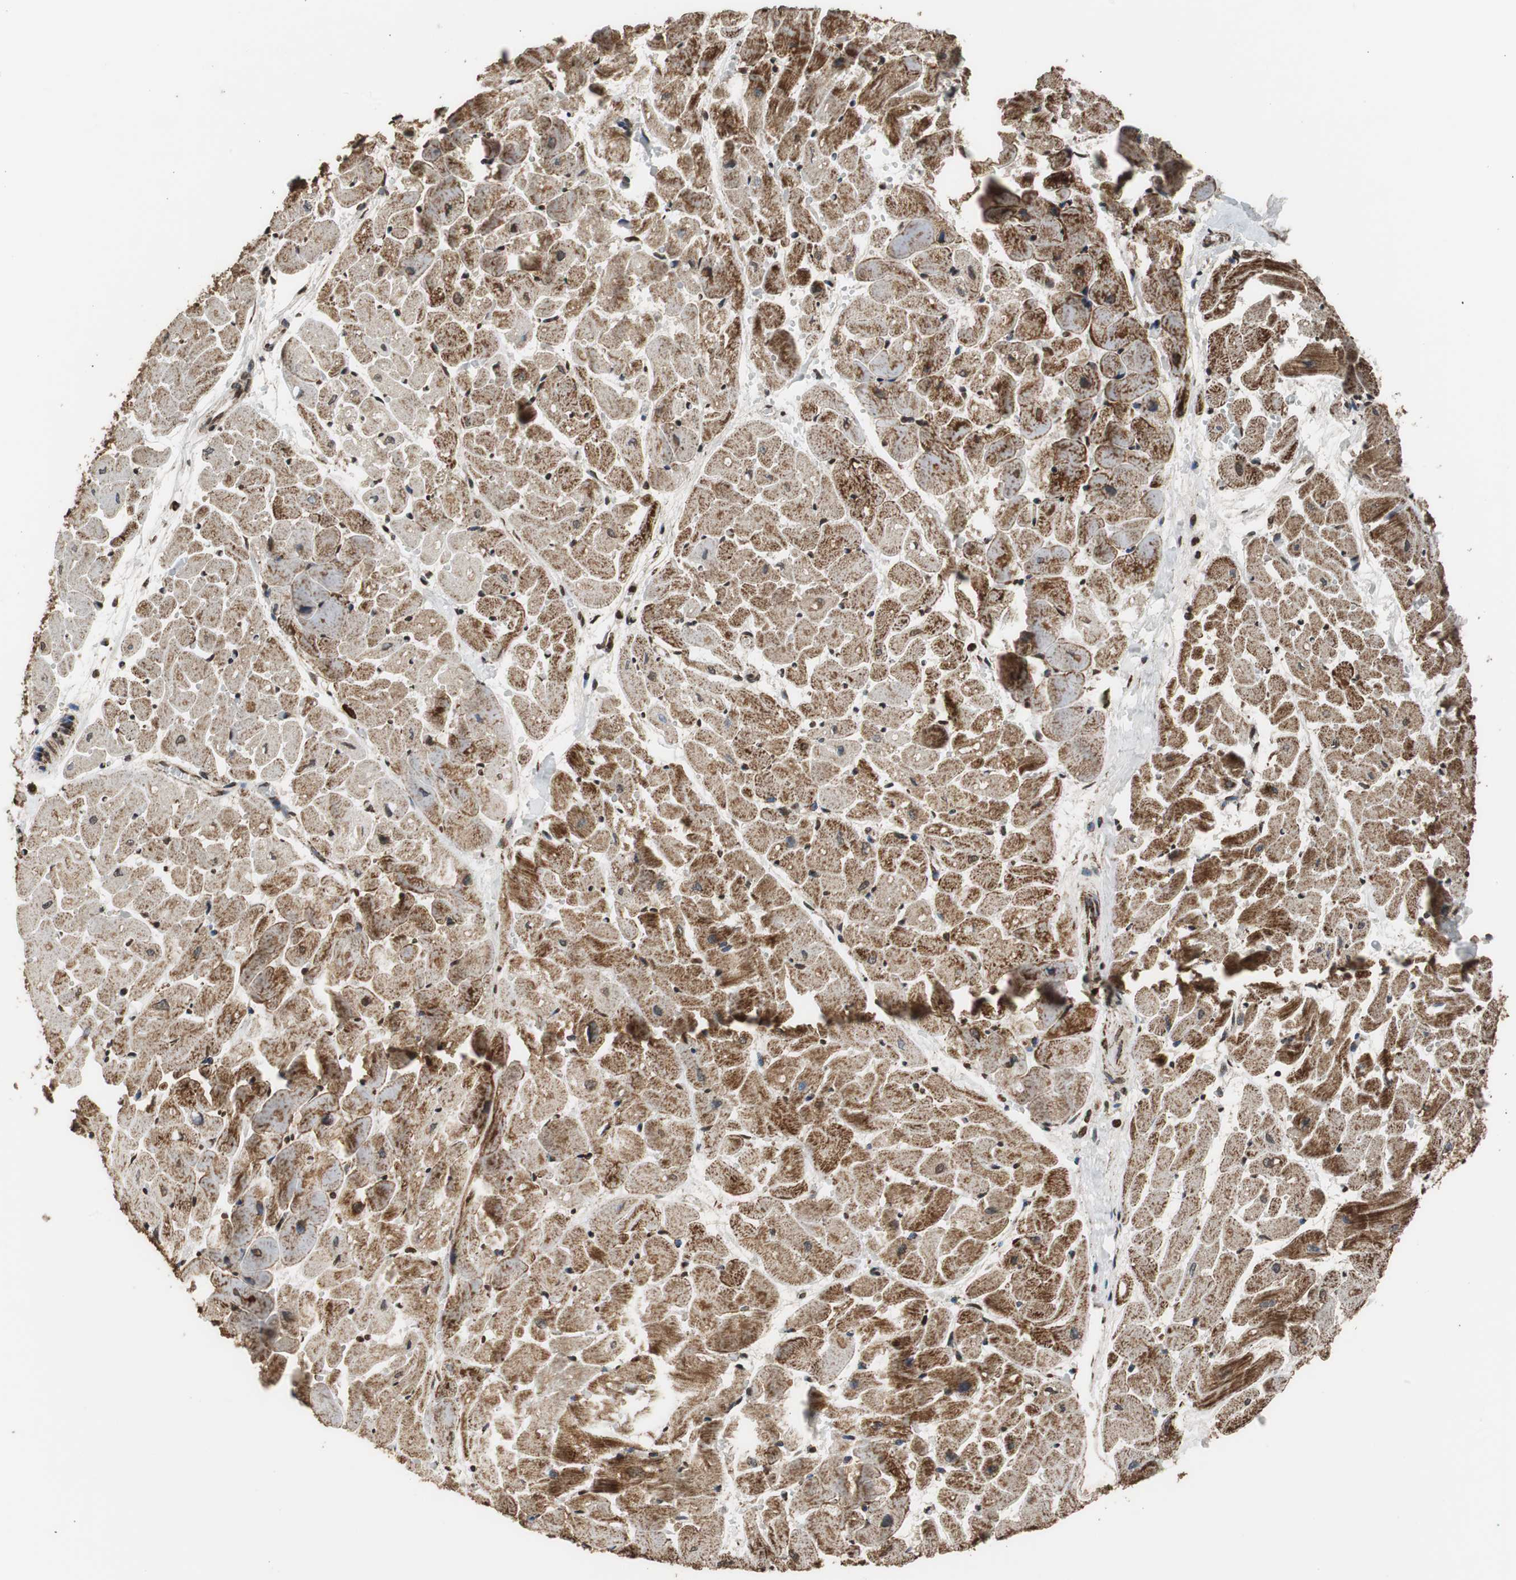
{"staining": {"intensity": "strong", "quantity": ">75%", "location": "cytoplasmic/membranous"}, "tissue": "heart muscle", "cell_type": "Cardiomyocytes", "image_type": "normal", "snomed": [{"axis": "morphology", "description": "Normal tissue, NOS"}, {"axis": "topography", "description": "Heart"}], "caption": "This is an image of IHC staining of normal heart muscle, which shows strong positivity in the cytoplasmic/membranous of cardiomyocytes.", "gene": "HSPA9", "patient": {"sex": "female", "age": 19}}